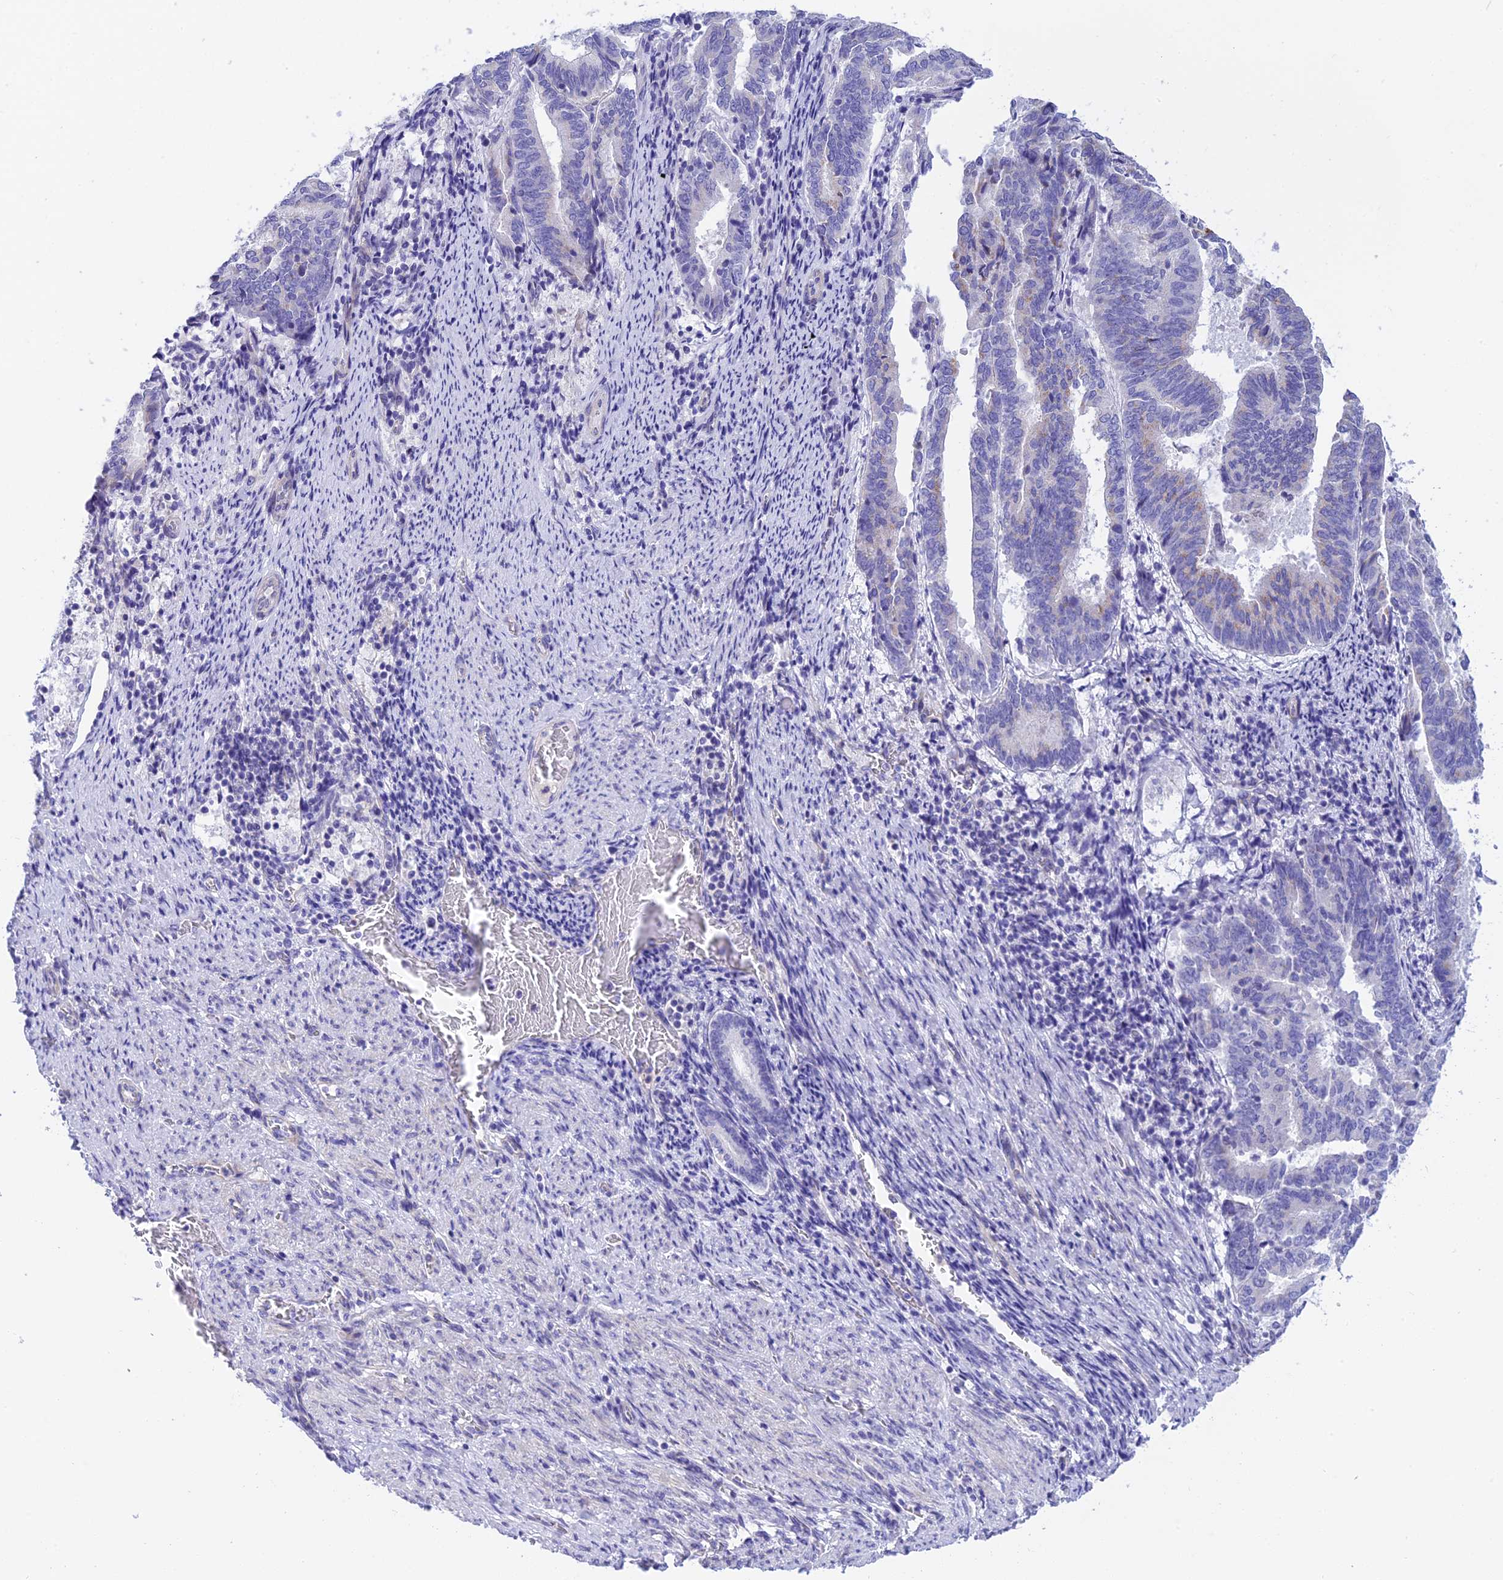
{"staining": {"intensity": "negative", "quantity": "none", "location": "none"}, "tissue": "endometrial cancer", "cell_type": "Tumor cells", "image_type": "cancer", "snomed": [{"axis": "morphology", "description": "Adenocarcinoma, NOS"}, {"axis": "topography", "description": "Endometrium"}], "caption": "Tumor cells are negative for protein expression in human endometrial cancer (adenocarcinoma).", "gene": "C17orf67", "patient": {"sex": "female", "age": 80}}